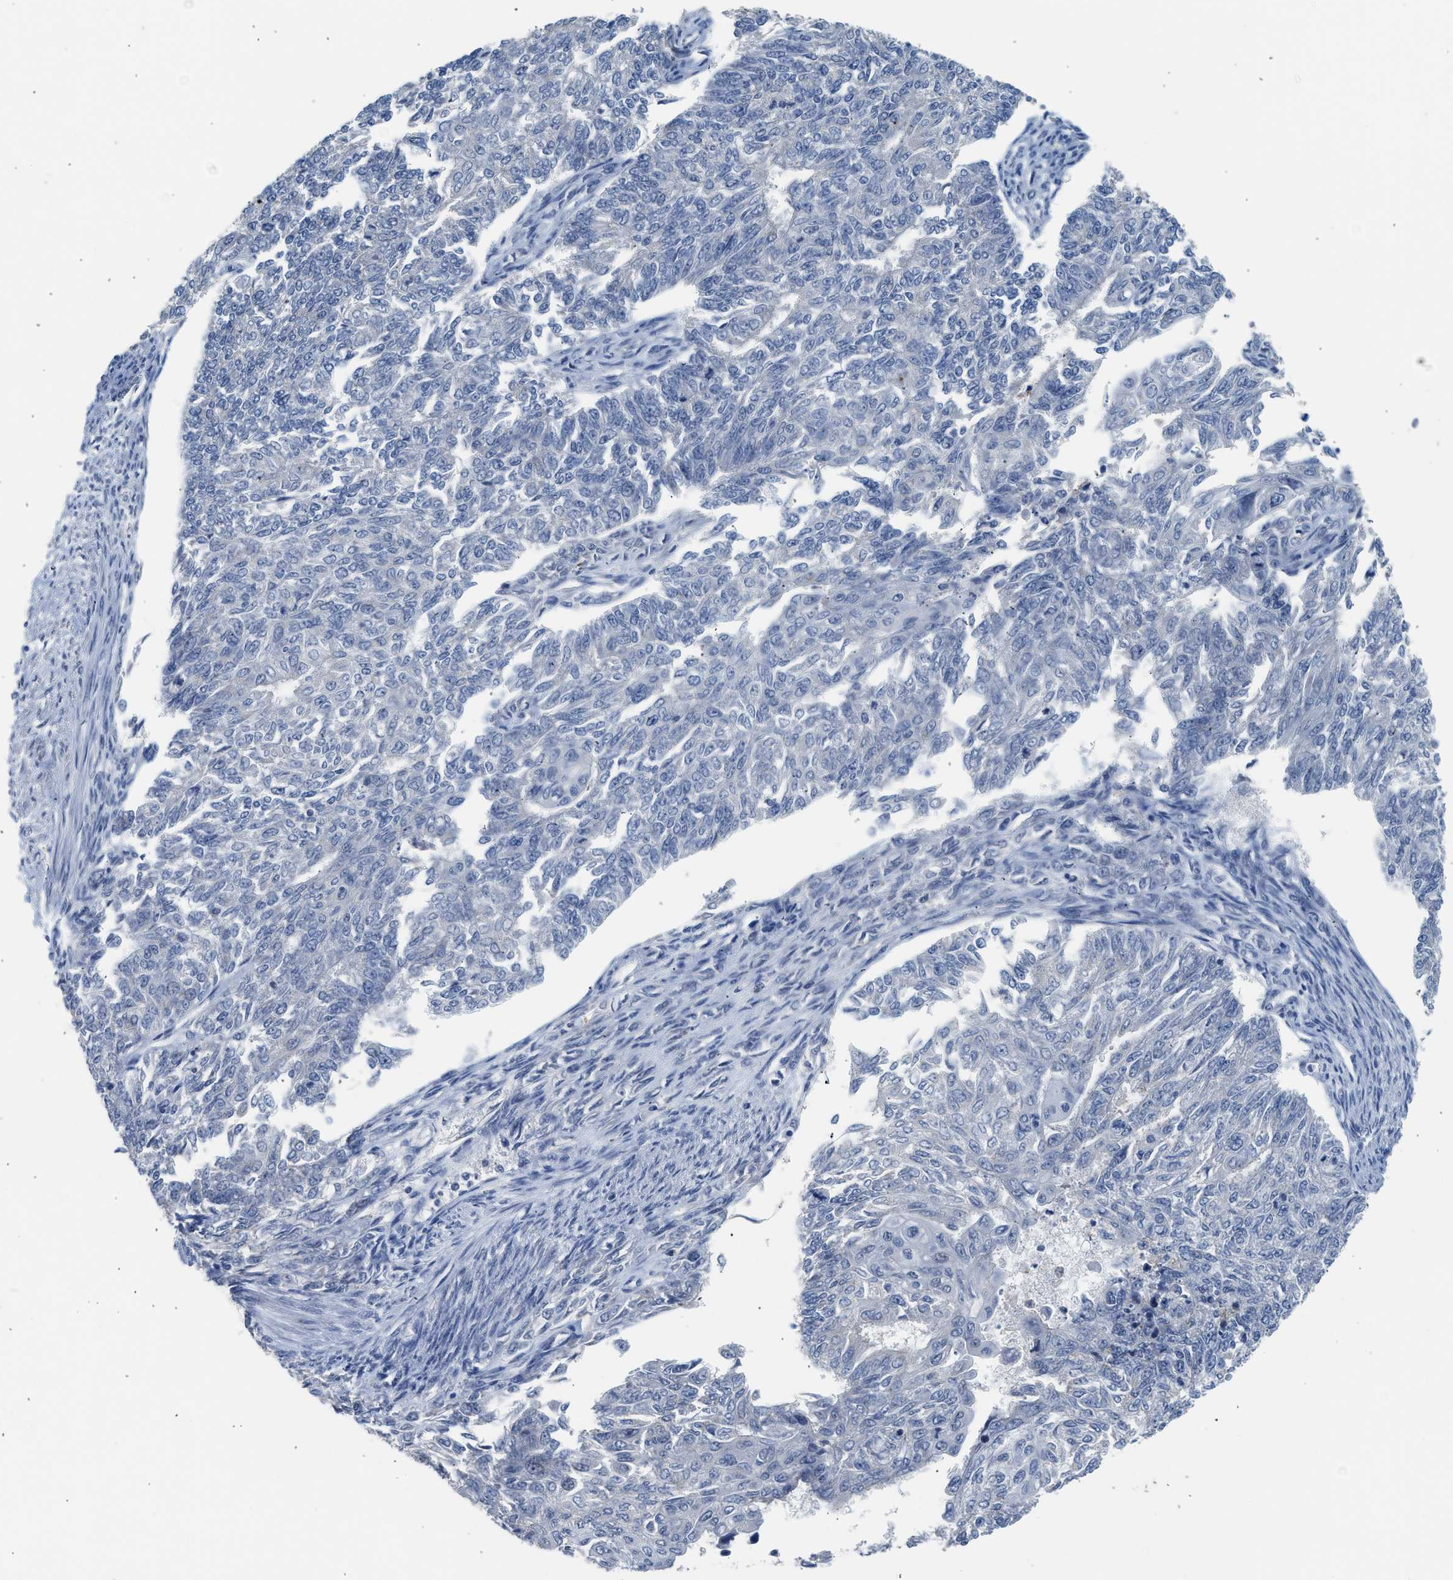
{"staining": {"intensity": "negative", "quantity": "none", "location": "none"}, "tissue": "endometrial cancer", "cell_type": "Tumor cells", "image_type": "cancer", "snomed": [{"axis": "morphology", "description": "Adenocarcinoma, NOS"}, {"axis": "topography", "description": "Endometrium"}], "caption": "DAB (3,3'-diaminobenzidine) immunohistochemical staining of human endometrial adenocarcinoma demonstrates no significant positivity in tumor cells.", "gene": "CSF3R", "patient": {"sex": "female", "age": 32}}